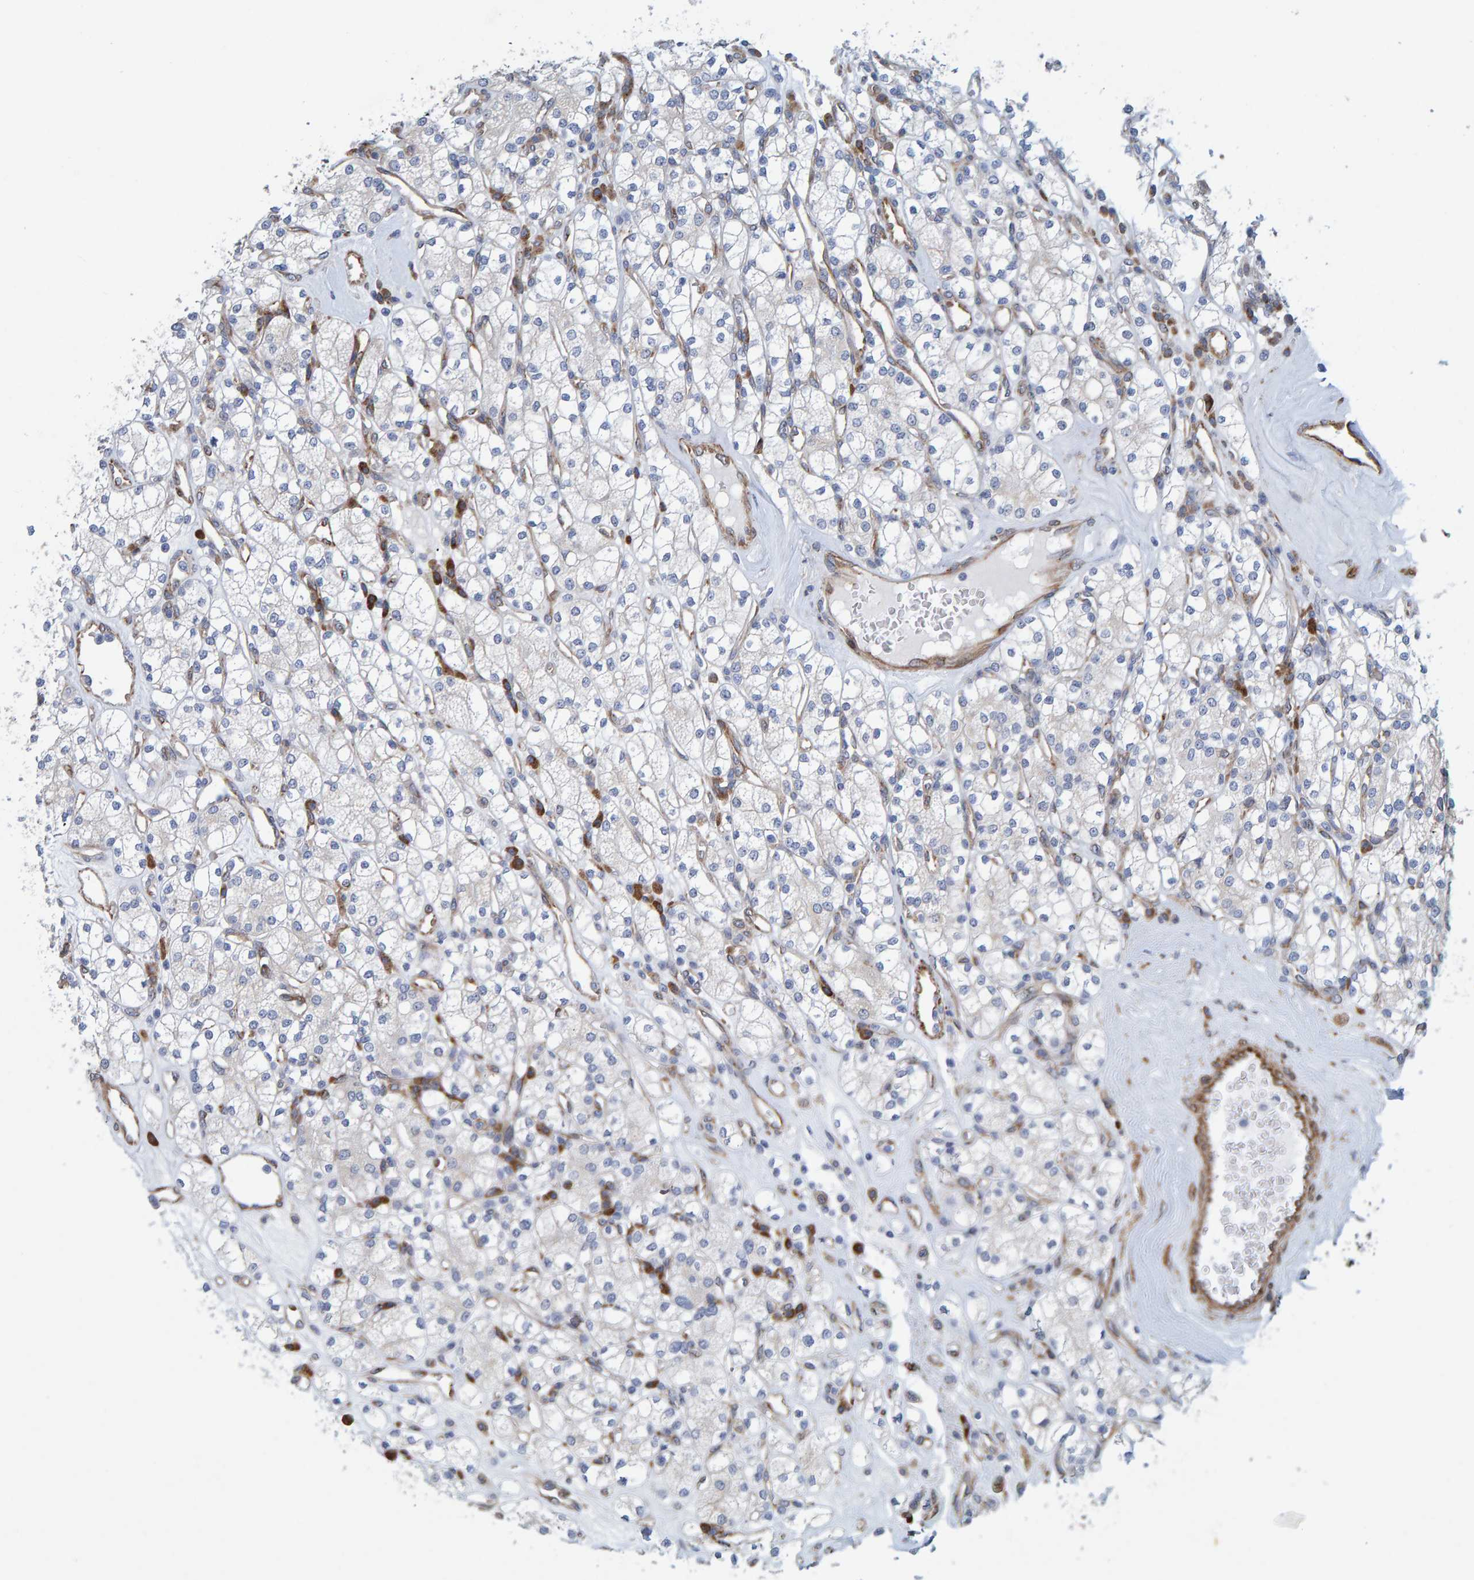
{"staining": {"intensity": "negative", "quantity": "none", "location": "none"}, "tissue": "renal cancer", "cell_type": "Tumor cells", "image_type": "cancer", "snomed": [{"axis": "morphology", "description": "Adenocarcinoma, NOS"}, {"axis": "topography", "description": "Kidney"}], "caption": "Tumor cells show no significant expression in adenocarcinoma (renal). (DAB IHC with hematoxylin counter stain).", "gene": "MMP16", "patient": {"sex": "male", "age": 77}}